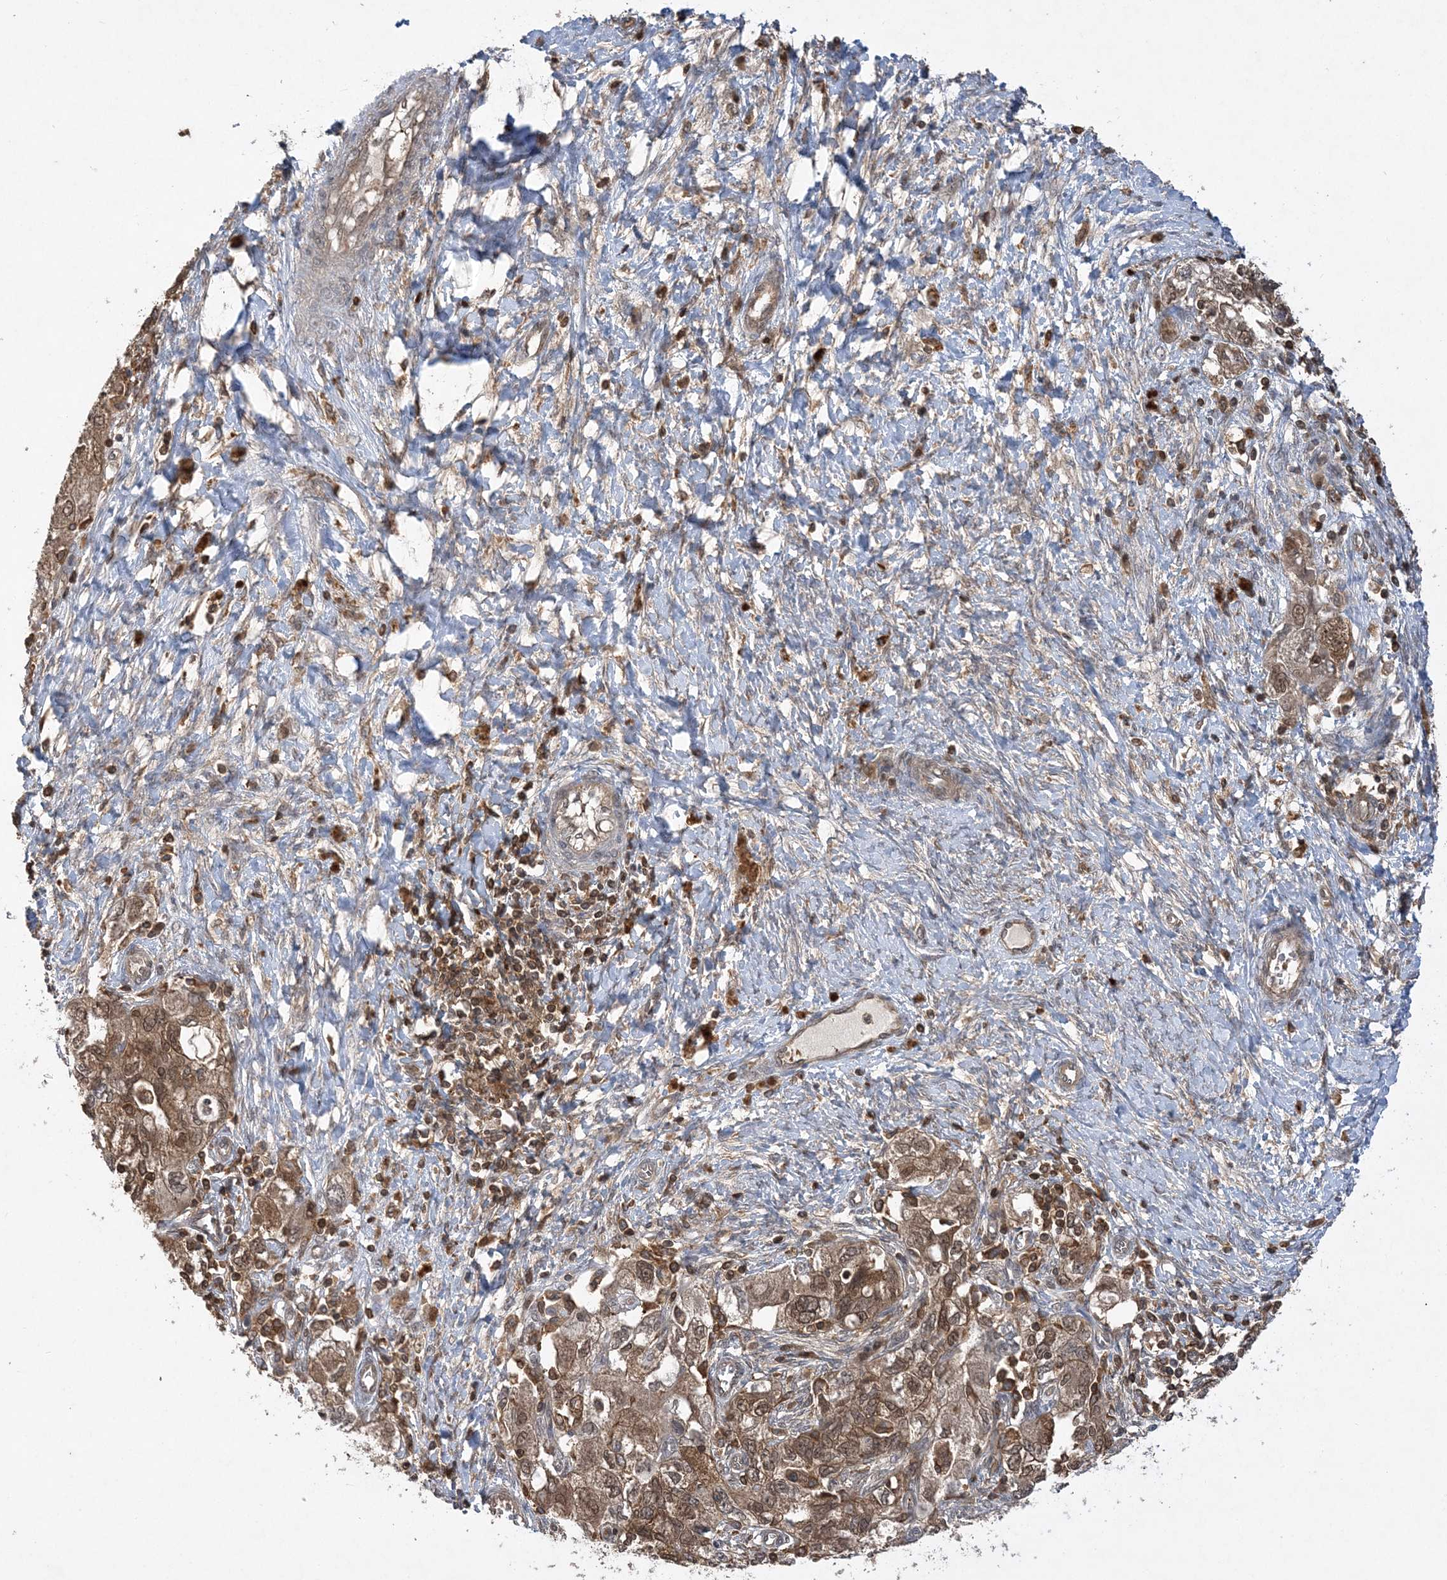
{"staining": {"intensity": "moderate", "quantity": ">75%", "location": "cytoplasmic/membranous,nuclear"}, "tissue": "ovarian cancer", "cell_type": "Tumor cells", "image_type": "cancer", "snomed": [{"axis": "morphology", "description": "Carcinoma, NOS"}, {"axis": "morphology", "description": "Cystadenocarcinoma, serous, NOS"}, {"axis": "topography", "description": "Ovary"}], "caption": "Moderate cytoplasmic/membranous and nuclear protein expression is appreciated in about >75% of tumor cells in ovarian cancer.", "gene": "ACYP1", "patient": {"sex": "female", "age": 69}}